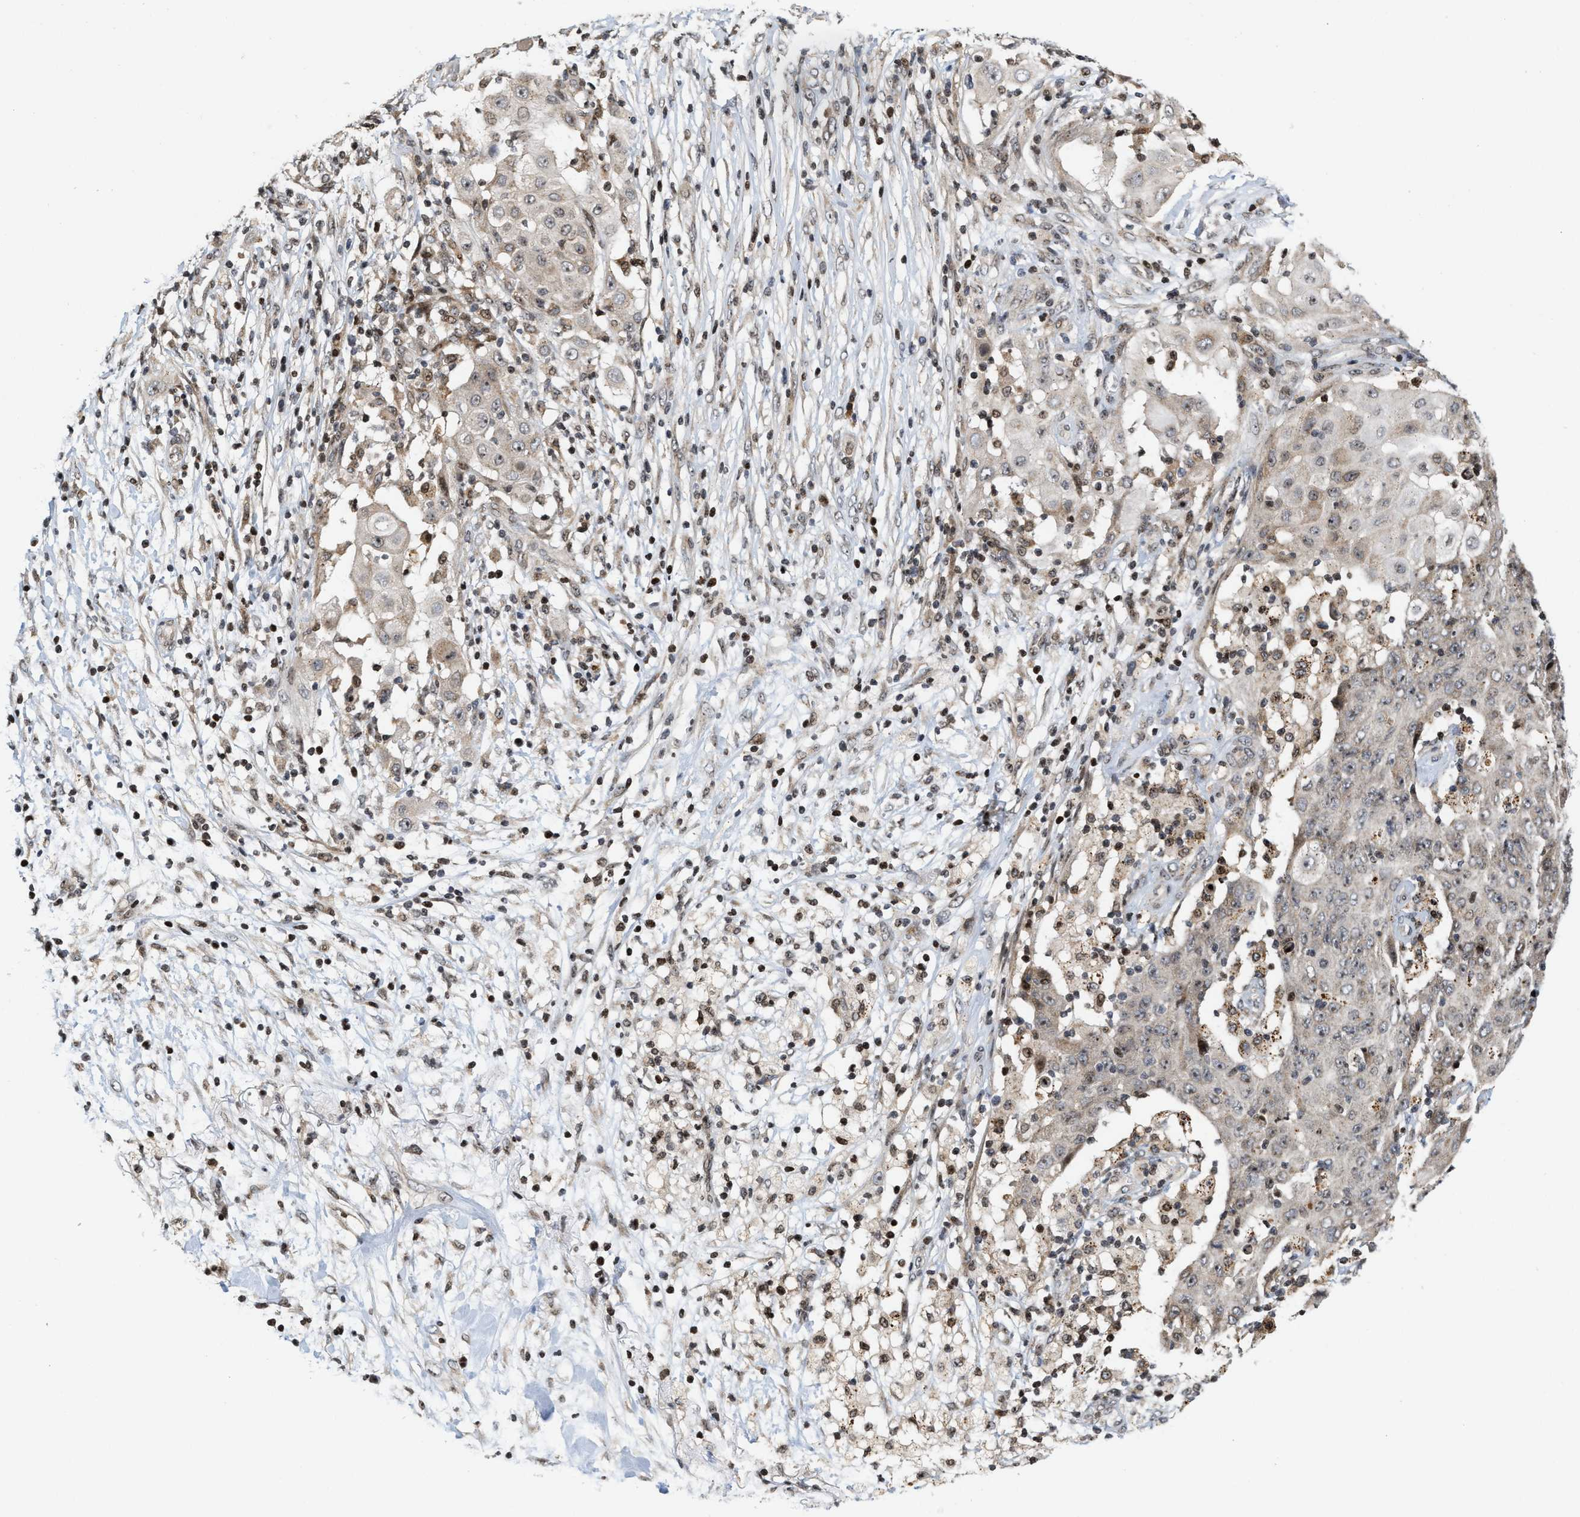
{"staining": {"intensity": "weak", "quantity": "<25%", "location": "cytoplasmic/membranous"}, "tissue": "ovarian cancer", "cell_type": "Tumor cells", "image_type": "cancer", "snomed": [{"axis": "morphology", "description": "Carcinoma, endometroid"}, {"axis": "topography", "description": "Ovary"}], "caption": "Immunohistochemistry (IHC) photomicrograph of ovarian endometroid carcinoma stained for a protein (brown), which displays no staining in tumor cells.", "gene": "PDZD2", "patient": {"sex": "female", "age": 42}}